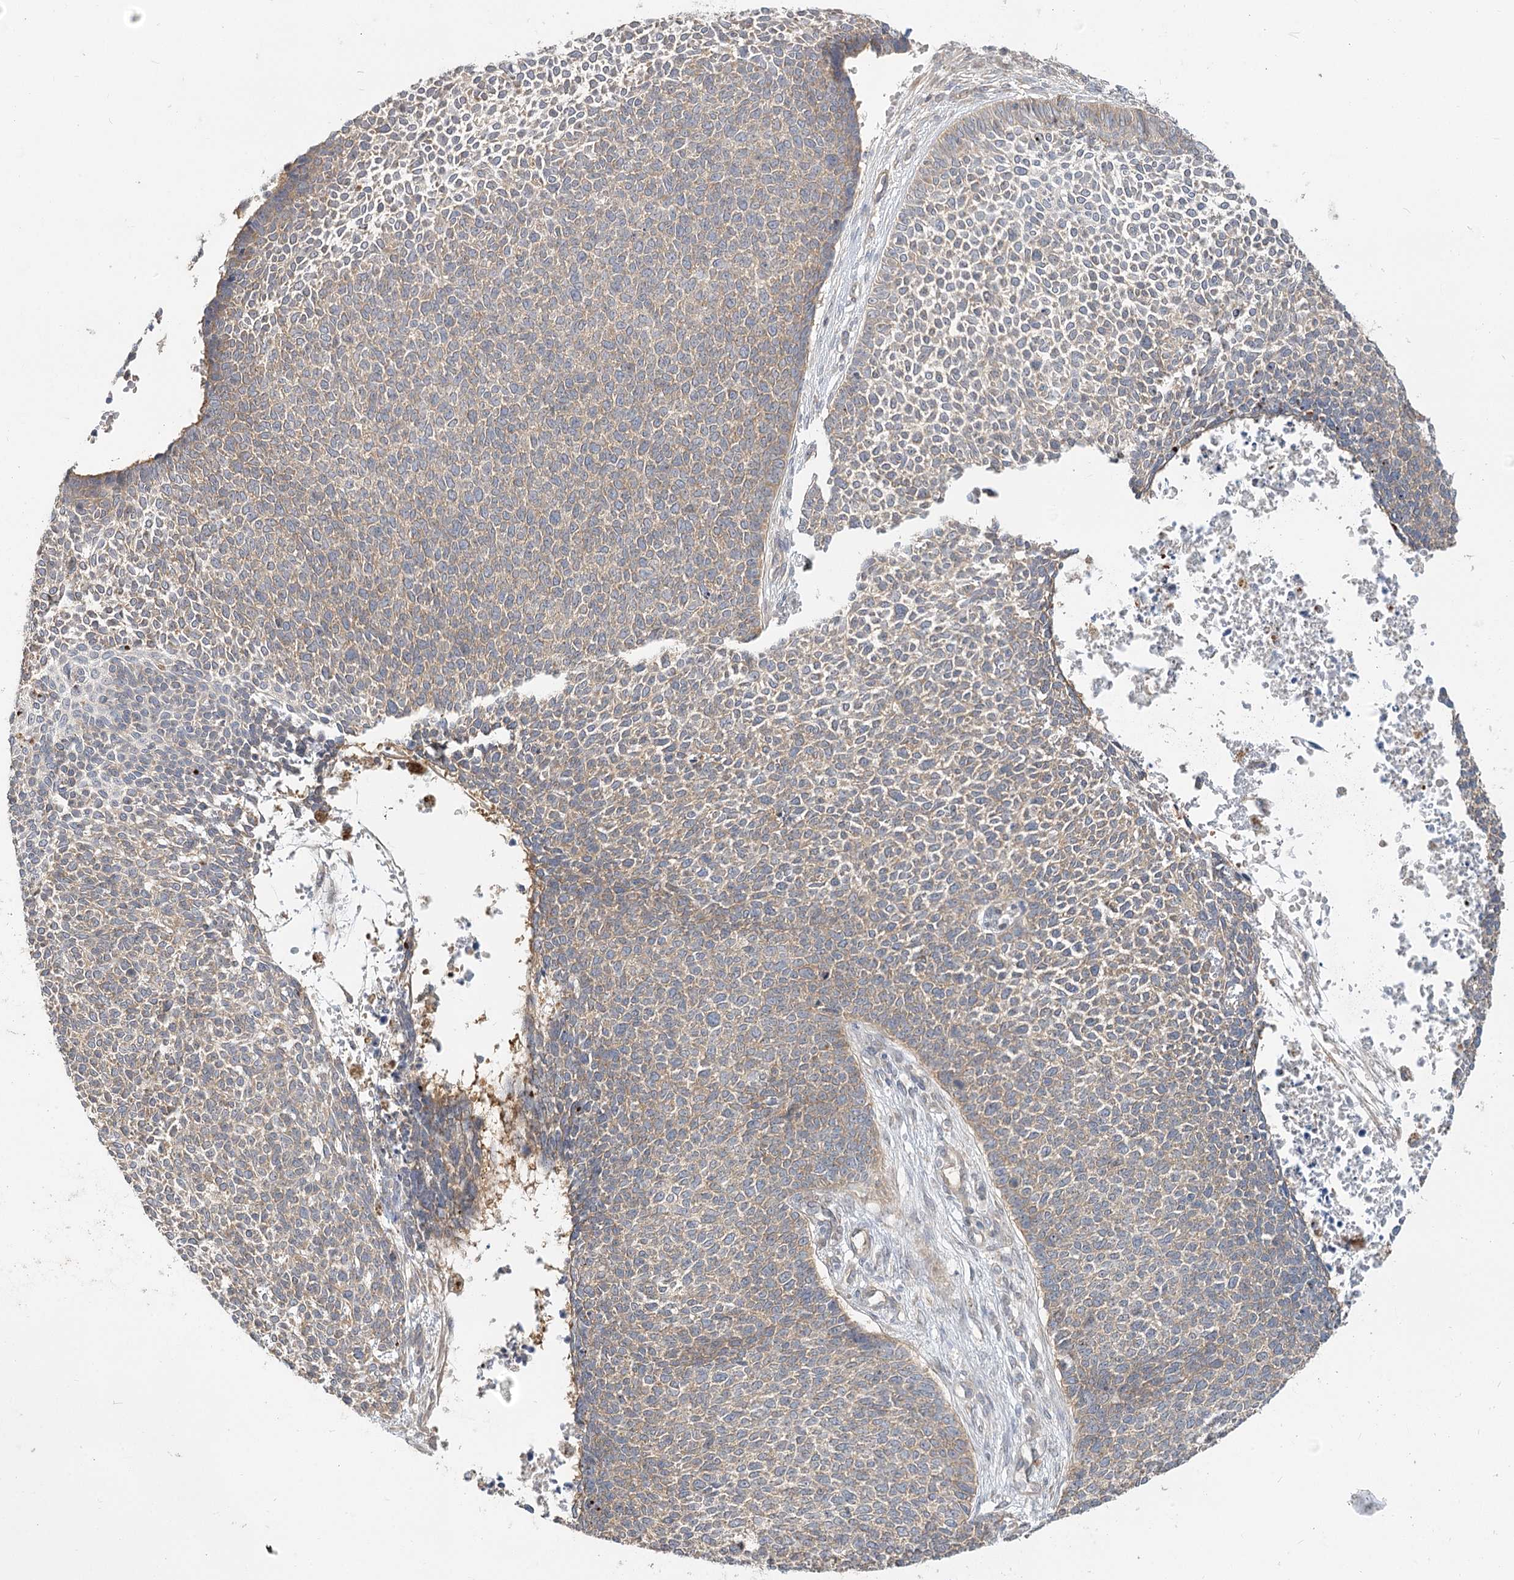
{"staining": {"intensity": "weak", "quantity": ">75%", "location": "cytoplasmic/membranous"}, "tissue": "skin cancer", "cell_type": "Tumor cells", "image_type": "cancer", "snomed": [{"axis": "morphology", "description": "Basal cell carcinoma"}, {"axis": "topography", "description": "Skin"}], "caption": "The image reveals a brown stain indicating the presence of a protein in the cytoplasmic/membranous of tumor cells in skin cancer.", "gene": "GUCY2C", "patient": {"sex": "female", "age": 84}}